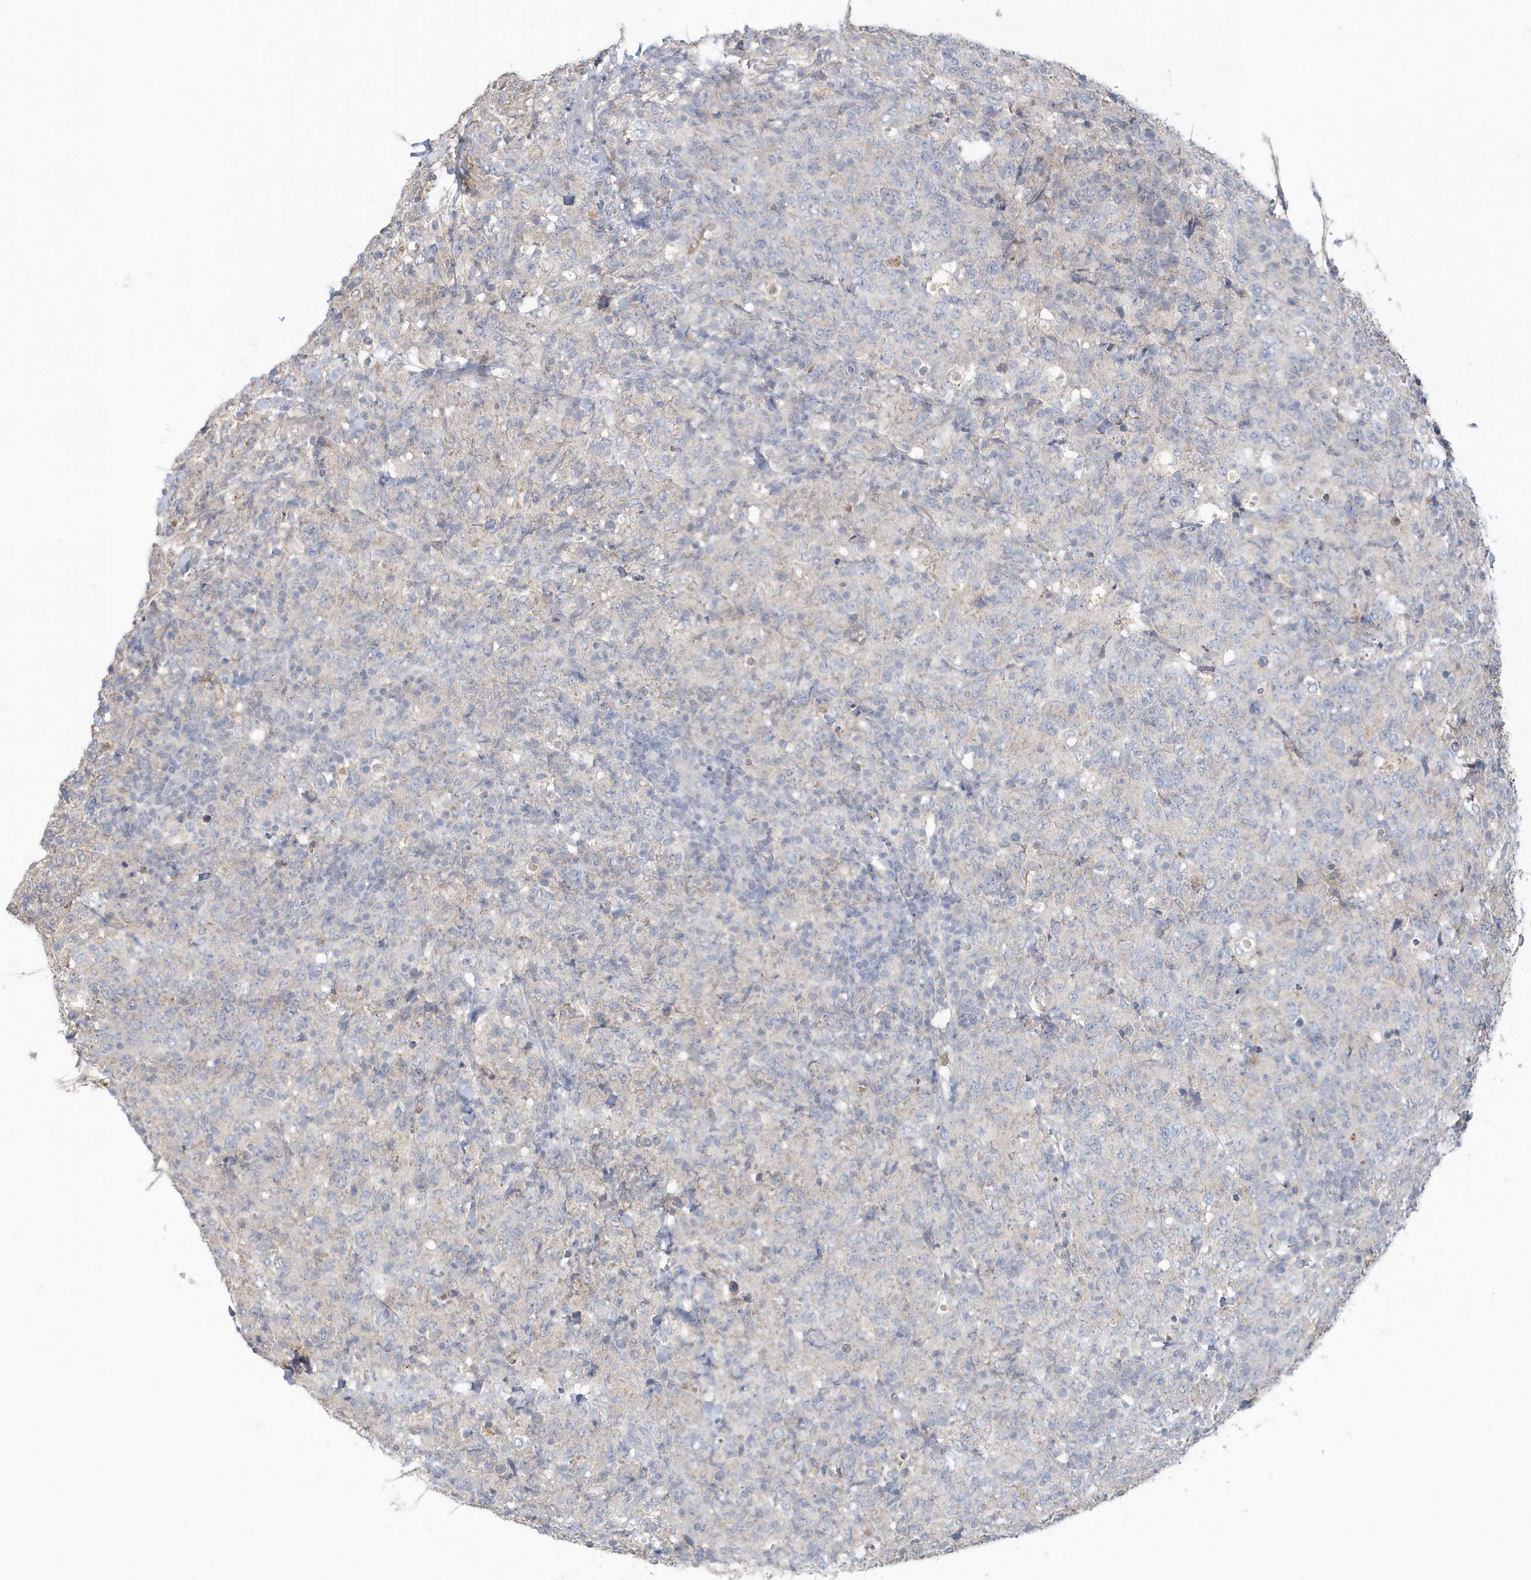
{"staining": {"intensity": "negative", "quantity": "none", "location": "none"}, "tissue": "lymphoma", "cell_type": "Tumor cells", "image_type": "cancer", "snomed": [{"axis": "morphology", "description": "Malignant lymphoma, non-Hodgkin's type, High grade"}, {"axis": "topography", "description": "Tonsil"}], "caption": "This micrograph is of malignant lymphoma, non-Hodgkin's type (high-grade) stained with immunohistochemistry (IHC) to label a protein in brown with the nuclei are counter-stained blue. There is no expression in tumor cells. Brightfield microscopy of immunohistochemistry stained with DAB (3,3'-diaminobenzidine) (brown) and hematoxylin (blue), captured at high magnification.", "gene": "C1RL", "patient": {"sex": "female", "age": 36}}